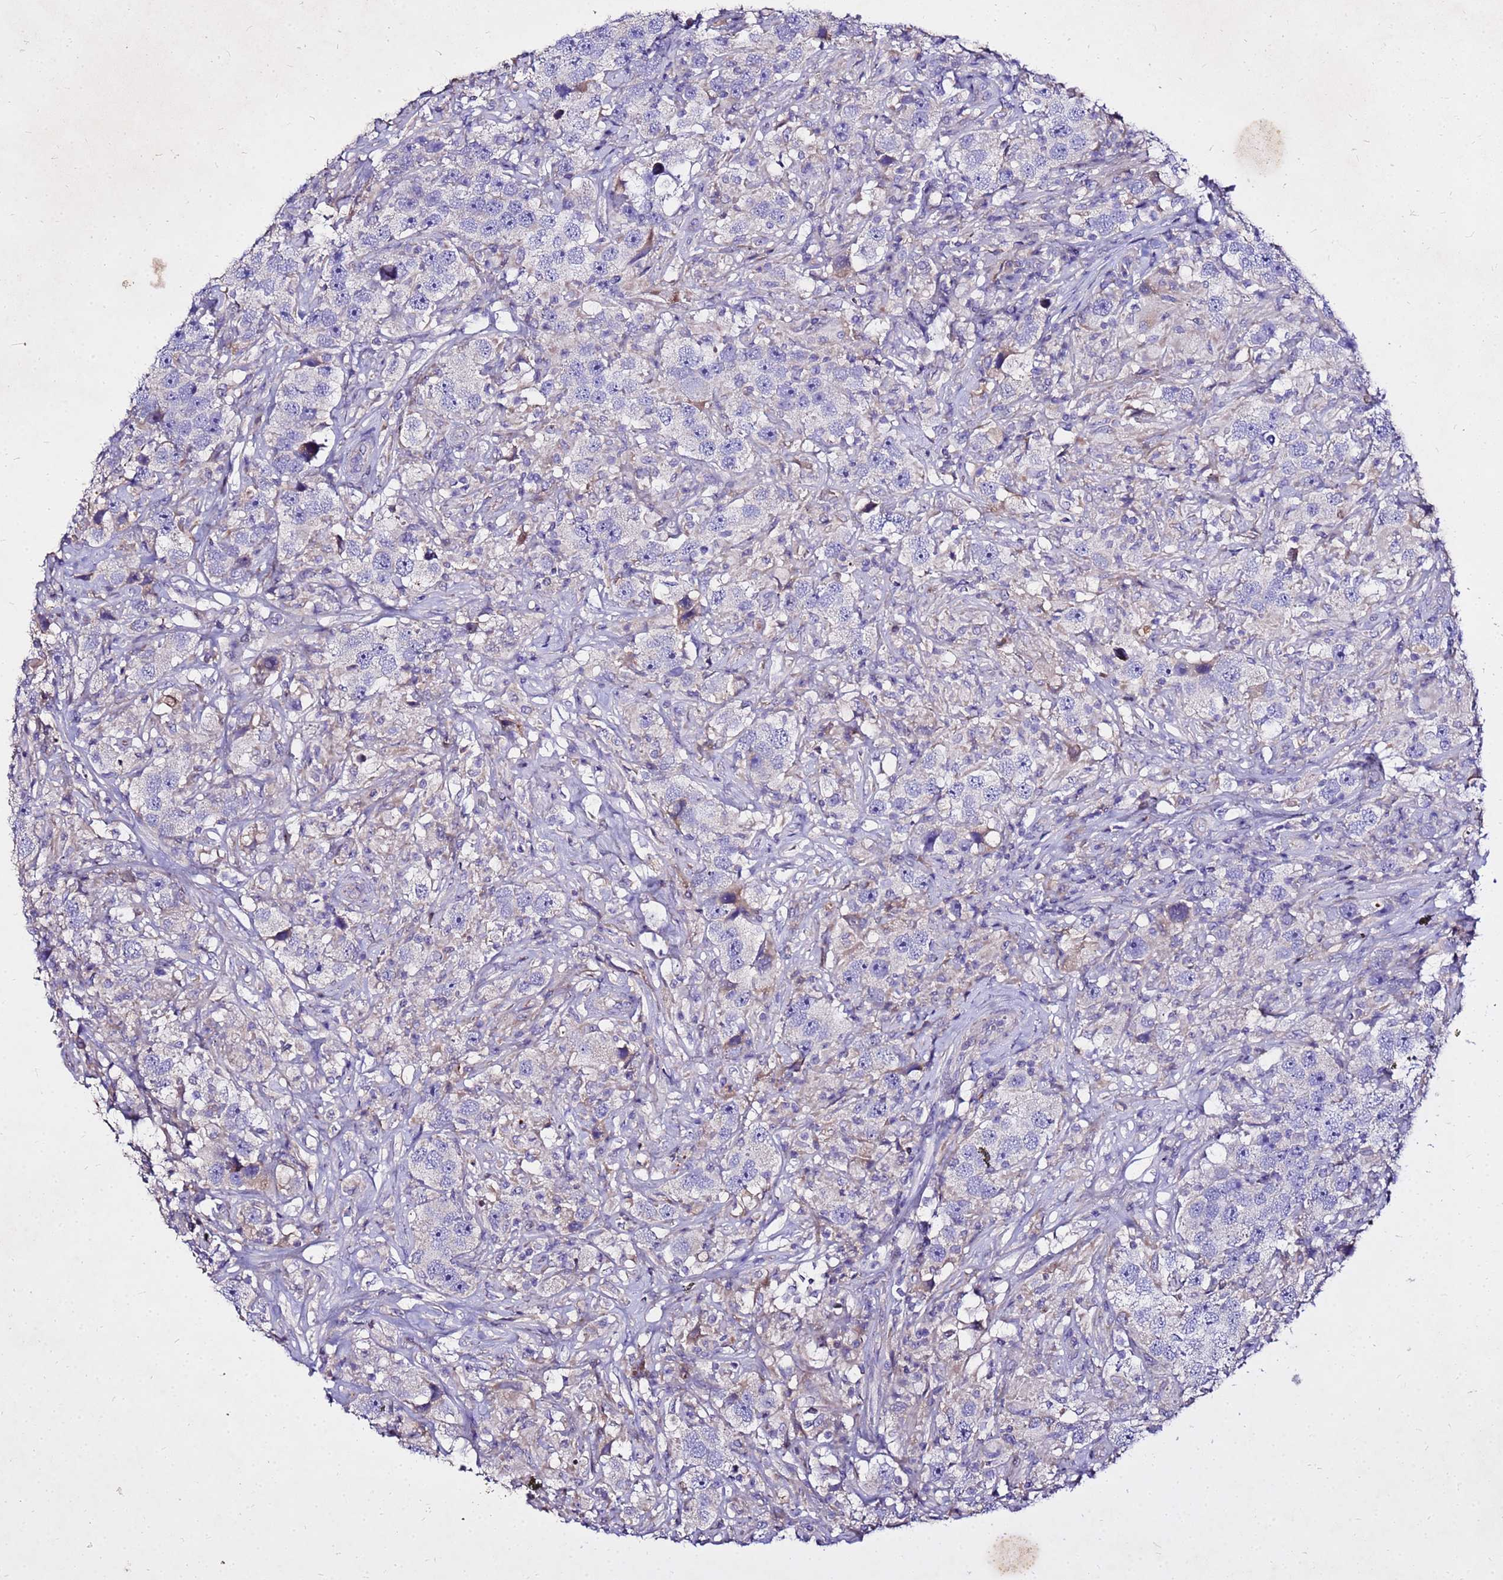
{"staining": {"intensity": "negative", "quantity": "none", "location": "none"}, "tissue": "testis cancer", "cell_type": "Tumor cells", "image_type": "cancer", "snomed": [{"axis": "morphology", "description": "Seminoma, NOS"}, {"axis": "topography", "description": "Testis"}], "caption": "Immunohistochemistry histopathology image of neoplastic tissue: human testis cancer (seminoma) stained with DAB (3,3'-diaminobenzidine) exhibits no significant protein staining in tumor cells.", "gene": "COX14", "patient": {"sex": "male", "age": 49}}